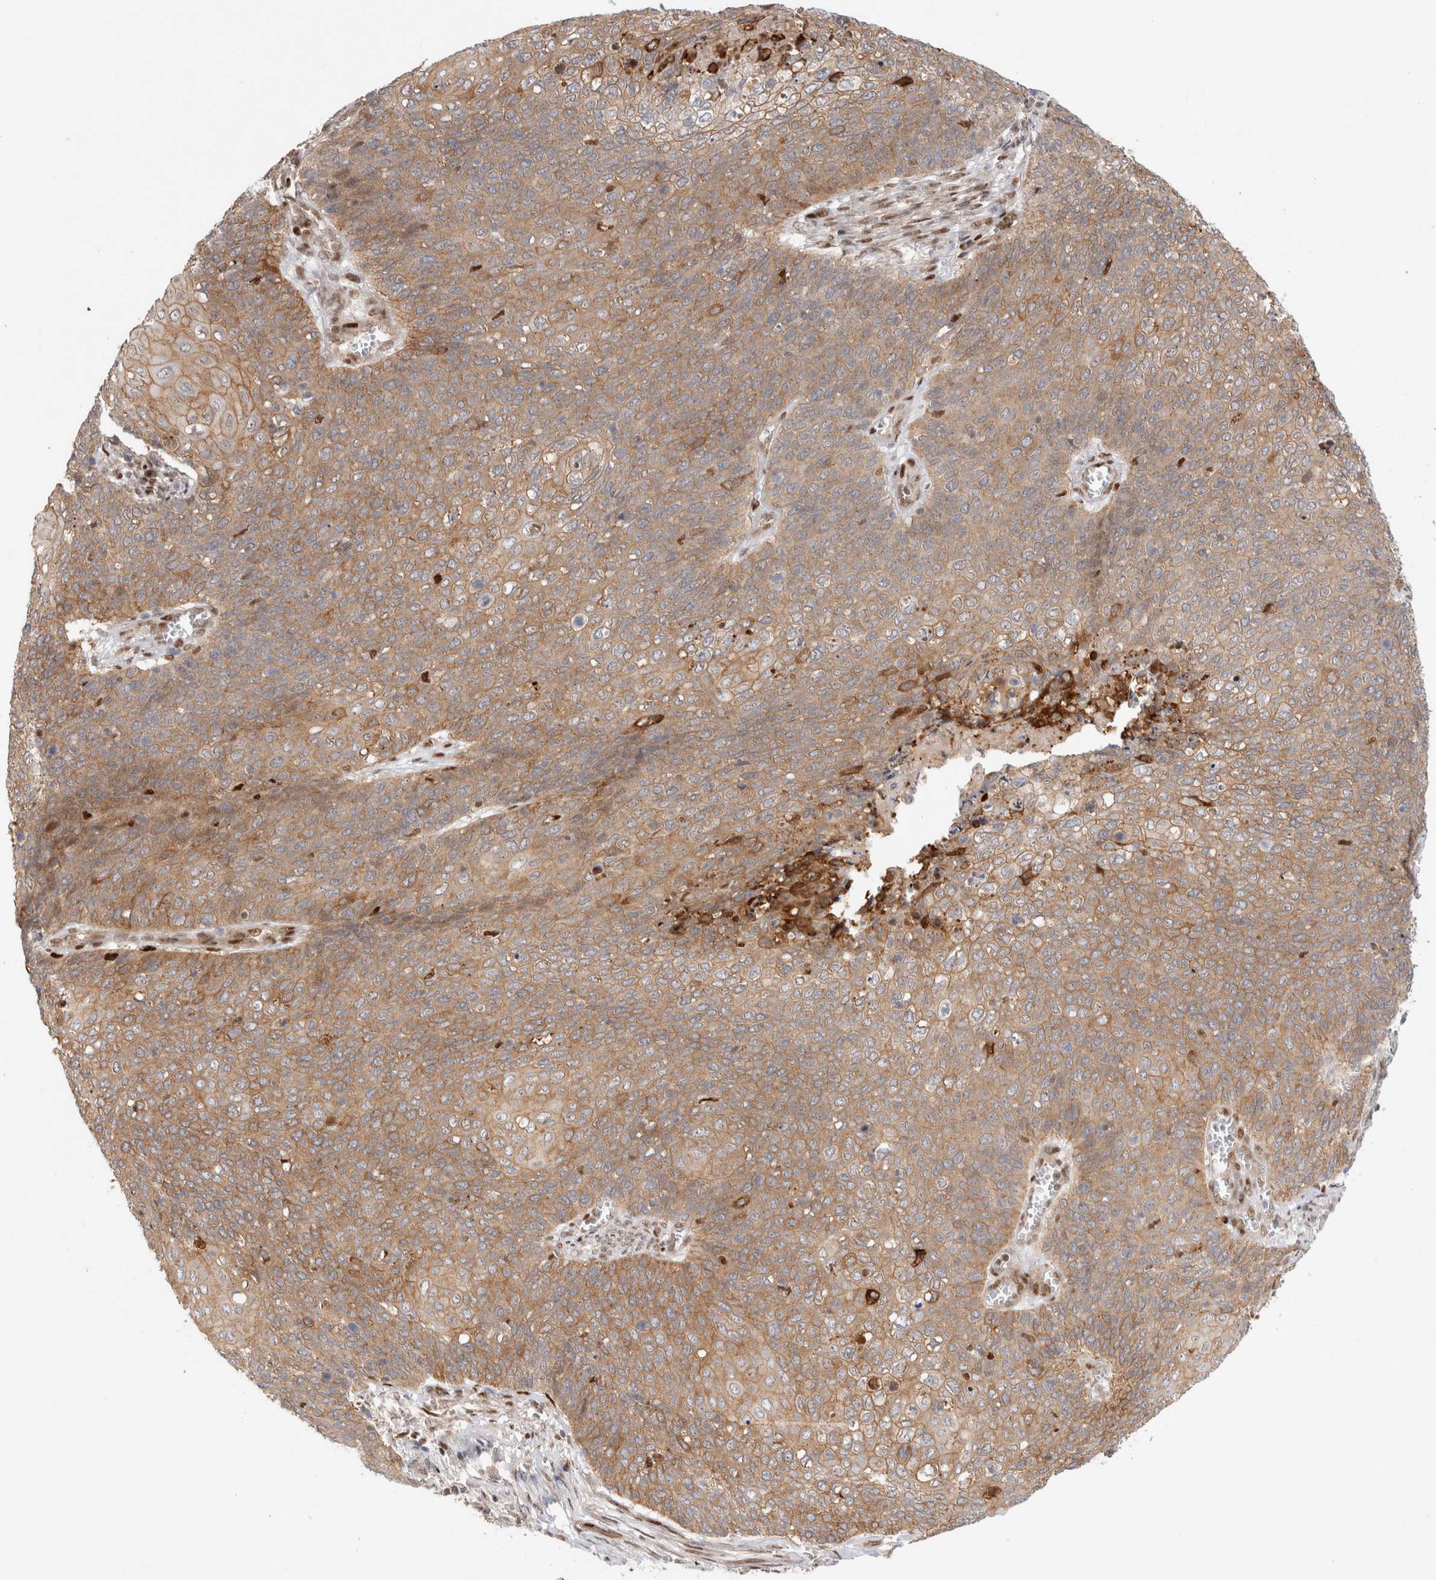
{"staining": {"intensity": "moderate", "quantity": ">75%", "location": "cytoplasmic/membranous"}, "tissue": "cervical cancer", "cell_type": "Tumor cells", "image_type": "cancer", "snomed": [{"axis": "morphology", "description": "Squamous cell carcinoma, NOS"}, {"axis": "topography", "description": "Cervix"}], "caption": "This is a histology image of immunohistochemistry (IHC) staining of squamous cell carcinoma (cervical), which shows moderate expression in the cytoplasmic/membranous of tumor cells.", "gene": "TCF4", "patient": {"sex": "female", "age": 39}}